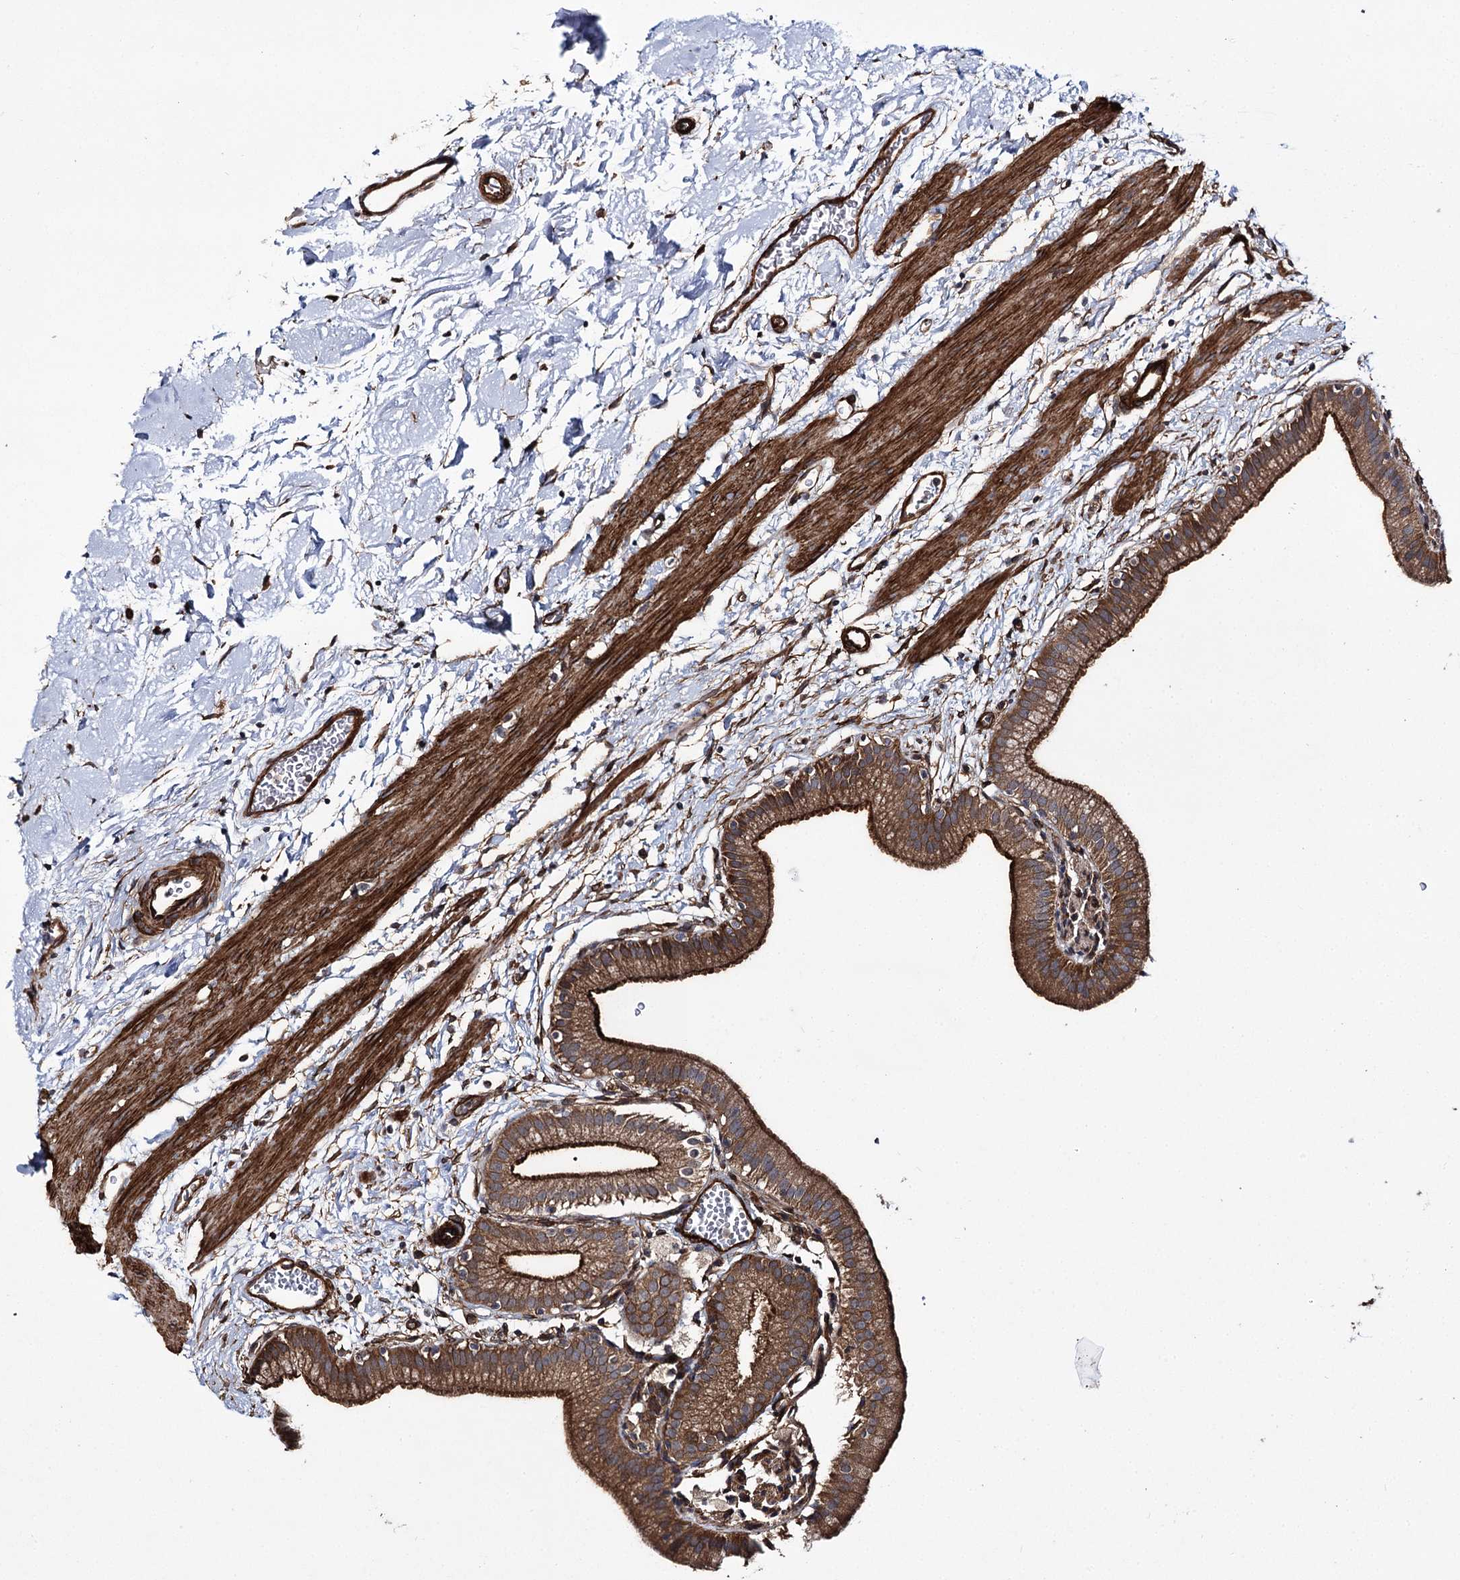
{"staining": {"intensity": "strong", "quantity": ">75%", "location": "cytoplasmic/membranous"}, "tissue": "gallbladder", "cell_type": "Glandular cells", "image_type": "normal", "snomed": [{"axis": "morphology", "description": "Normal tissue, NOS"}, {"axis": "topography", "description": "Gallbladder"}], "caption": "Gallbladder stained with immunohistochemistry (IHC) displays strong cytoplasmic/membranous positivity in about >75% of glandular cells.", "gene": "MYO1C", "patient": {"sex": "male", "age": 55}}